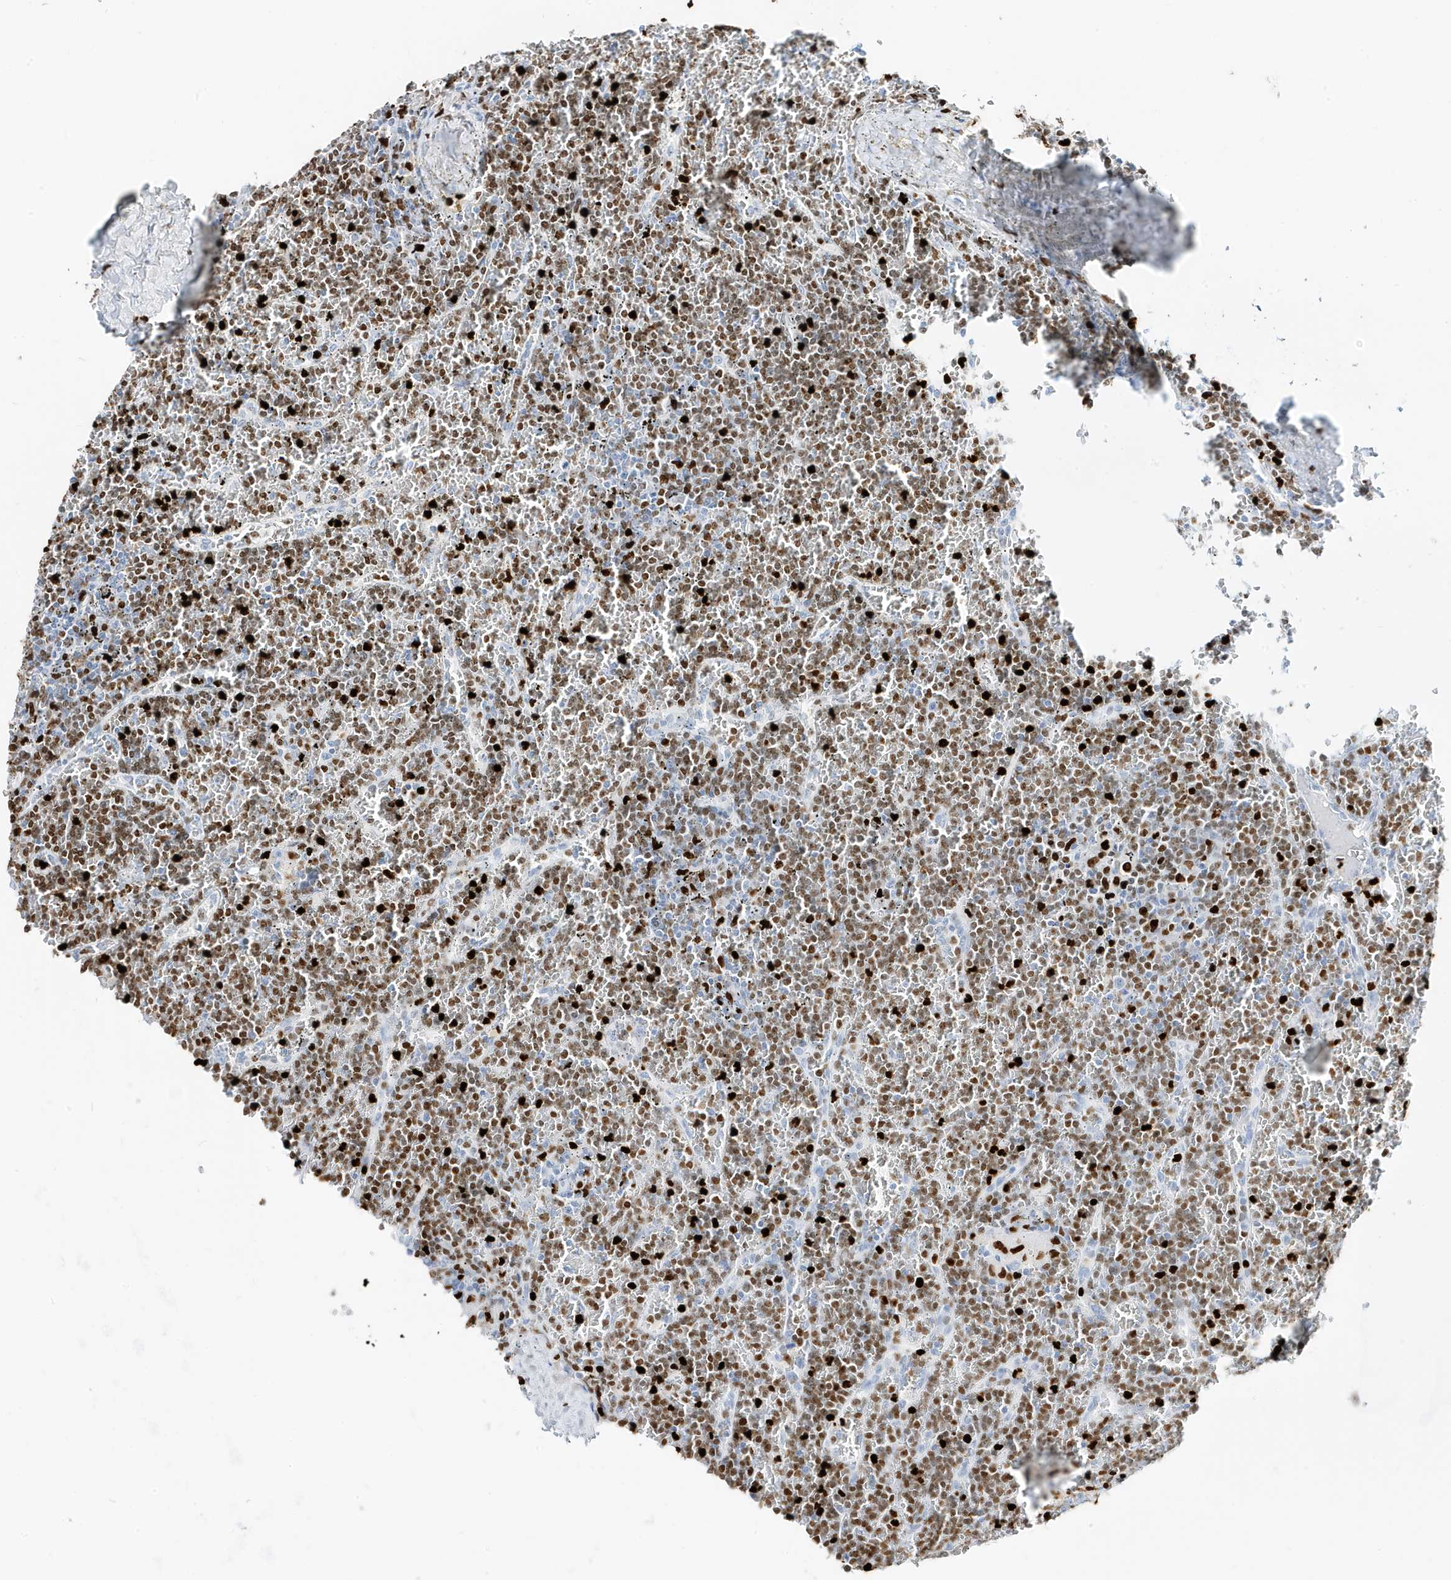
{"staining": {"intensity": "moderate", "quantity": ">75%", "location": "cytoplasmic/membranous"}, "tissue": "lymphoma", "cell_type": "Tumor cells", "image_type": "cancer", "snomed": [{"axis": "morphology", "description": "Malignant lymphoma, non-Hodgkin's type, Low grade"}, {"axis": "topography", "description": "Spleen"}], "caption": "Human lymphoma stained for a protein (brown) exhibits moderate cytoplasmic/membranous positive positivity in about >75% of tumor cells.", "gene": "MNDA", "patient": {"sex": "female", "age": 19}}